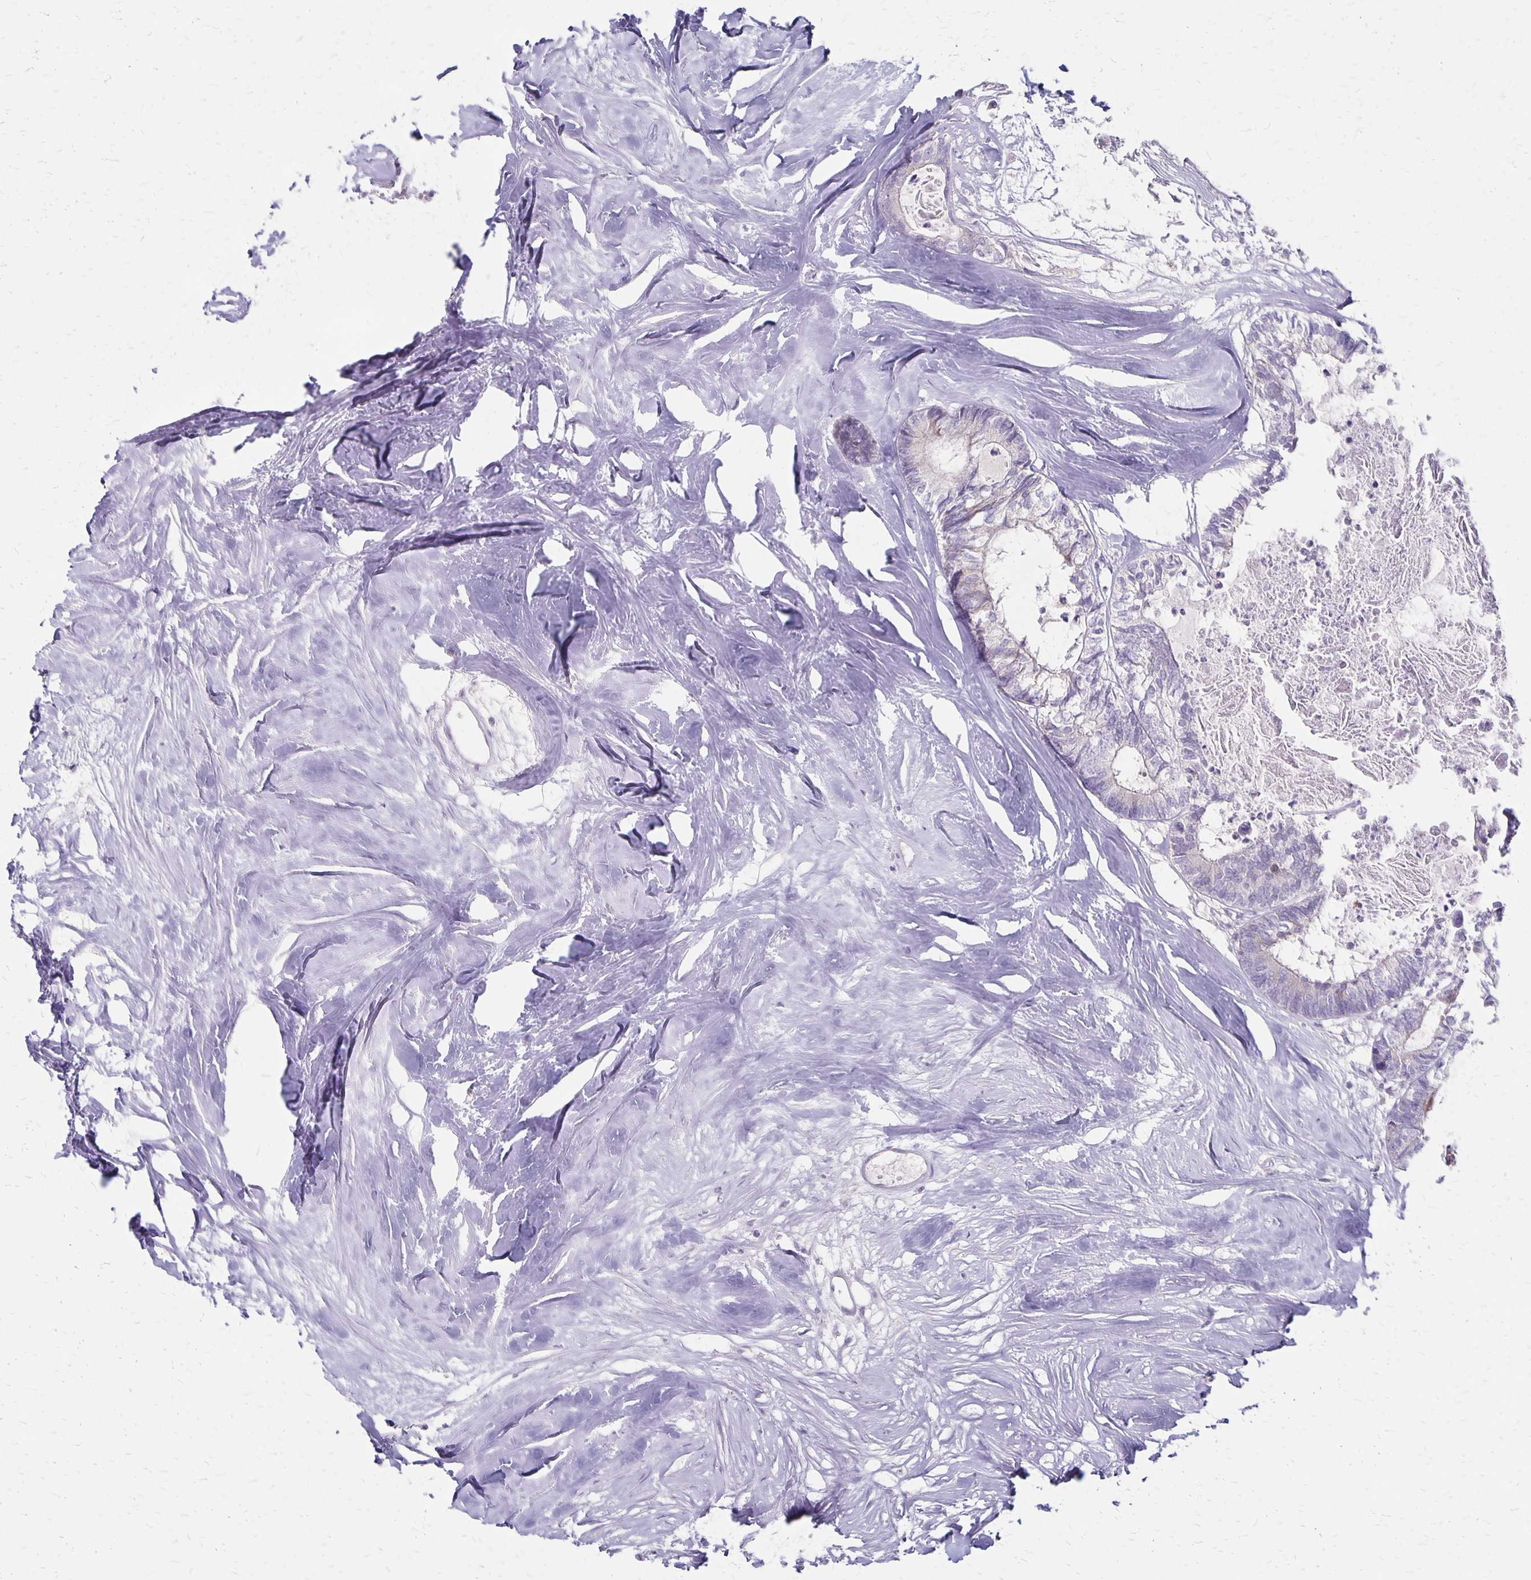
{"staining": {"intensity": "negative", "quantity": "none", "location": "none"}, "tissue": "colorectal cancer", "cell_type": "Tumor cells", "image_type": "cancer", "snomed": [{"axis": "morphology", "description": "Adenocarcinoma, NOS"}, {"axis": "topography", "description": "Colon"}, {"axis": "topography", "description": "Rectum"}], "caption": "Tumor cells are negative for brown protein staining in colorectal cancer.", "gene": "HOMER1", "patient": {"sex": "male", "age": 57}}